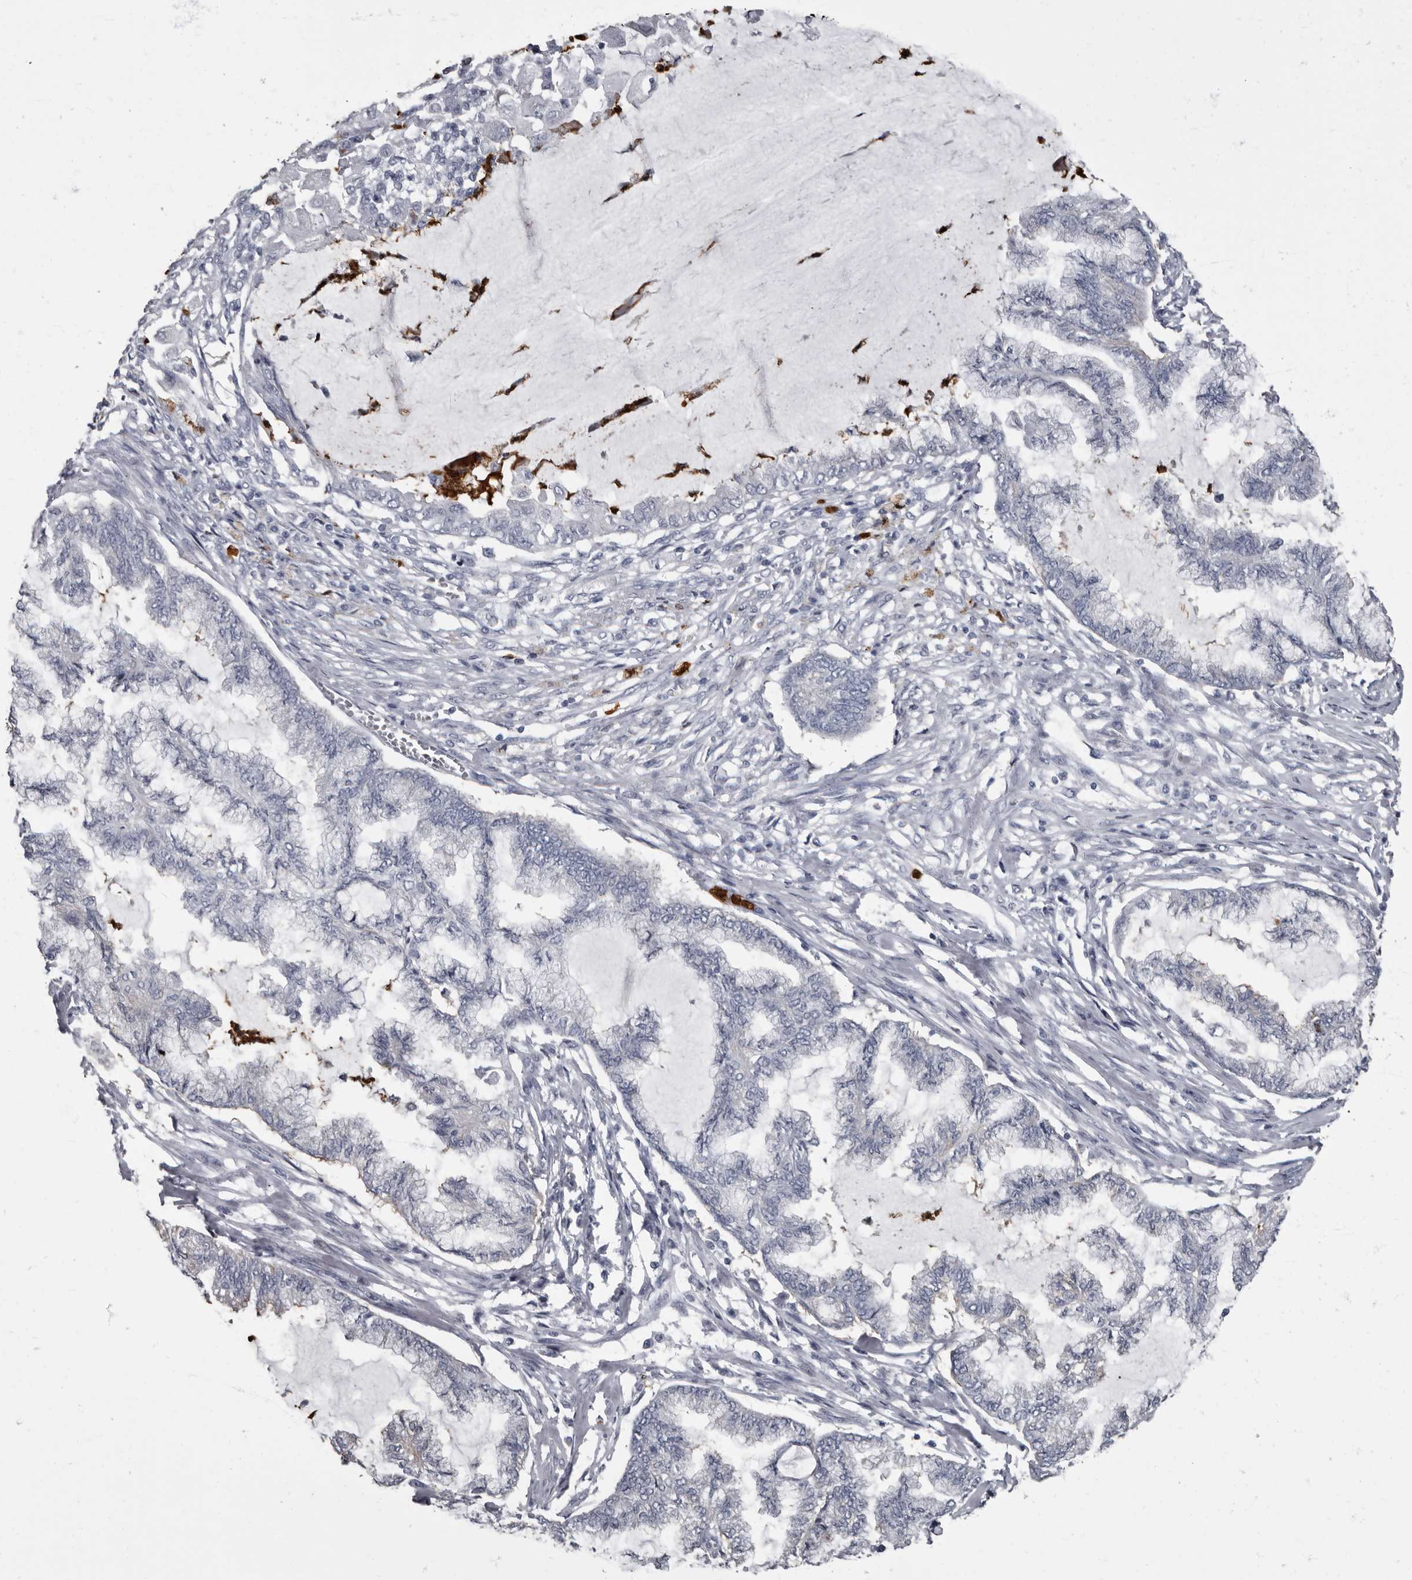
{"staining": {"intensity": "negative", "quantity": "none", "location": "none"}, "tissue": "endometrial cancer", "cell_type": "Tumor cells", "image_type": "cancer", "snomed": [{"axis": "morphology", "description": "Adenocarcinoma, NOS"}, {"axis": "topography", "description": "Endometrium"}], "caption": "Tumor cells are negative for brown protein staining in endometrial cancer.", "gene": "TPD52L1", "patient": {"sex": "female", "age": 86}}